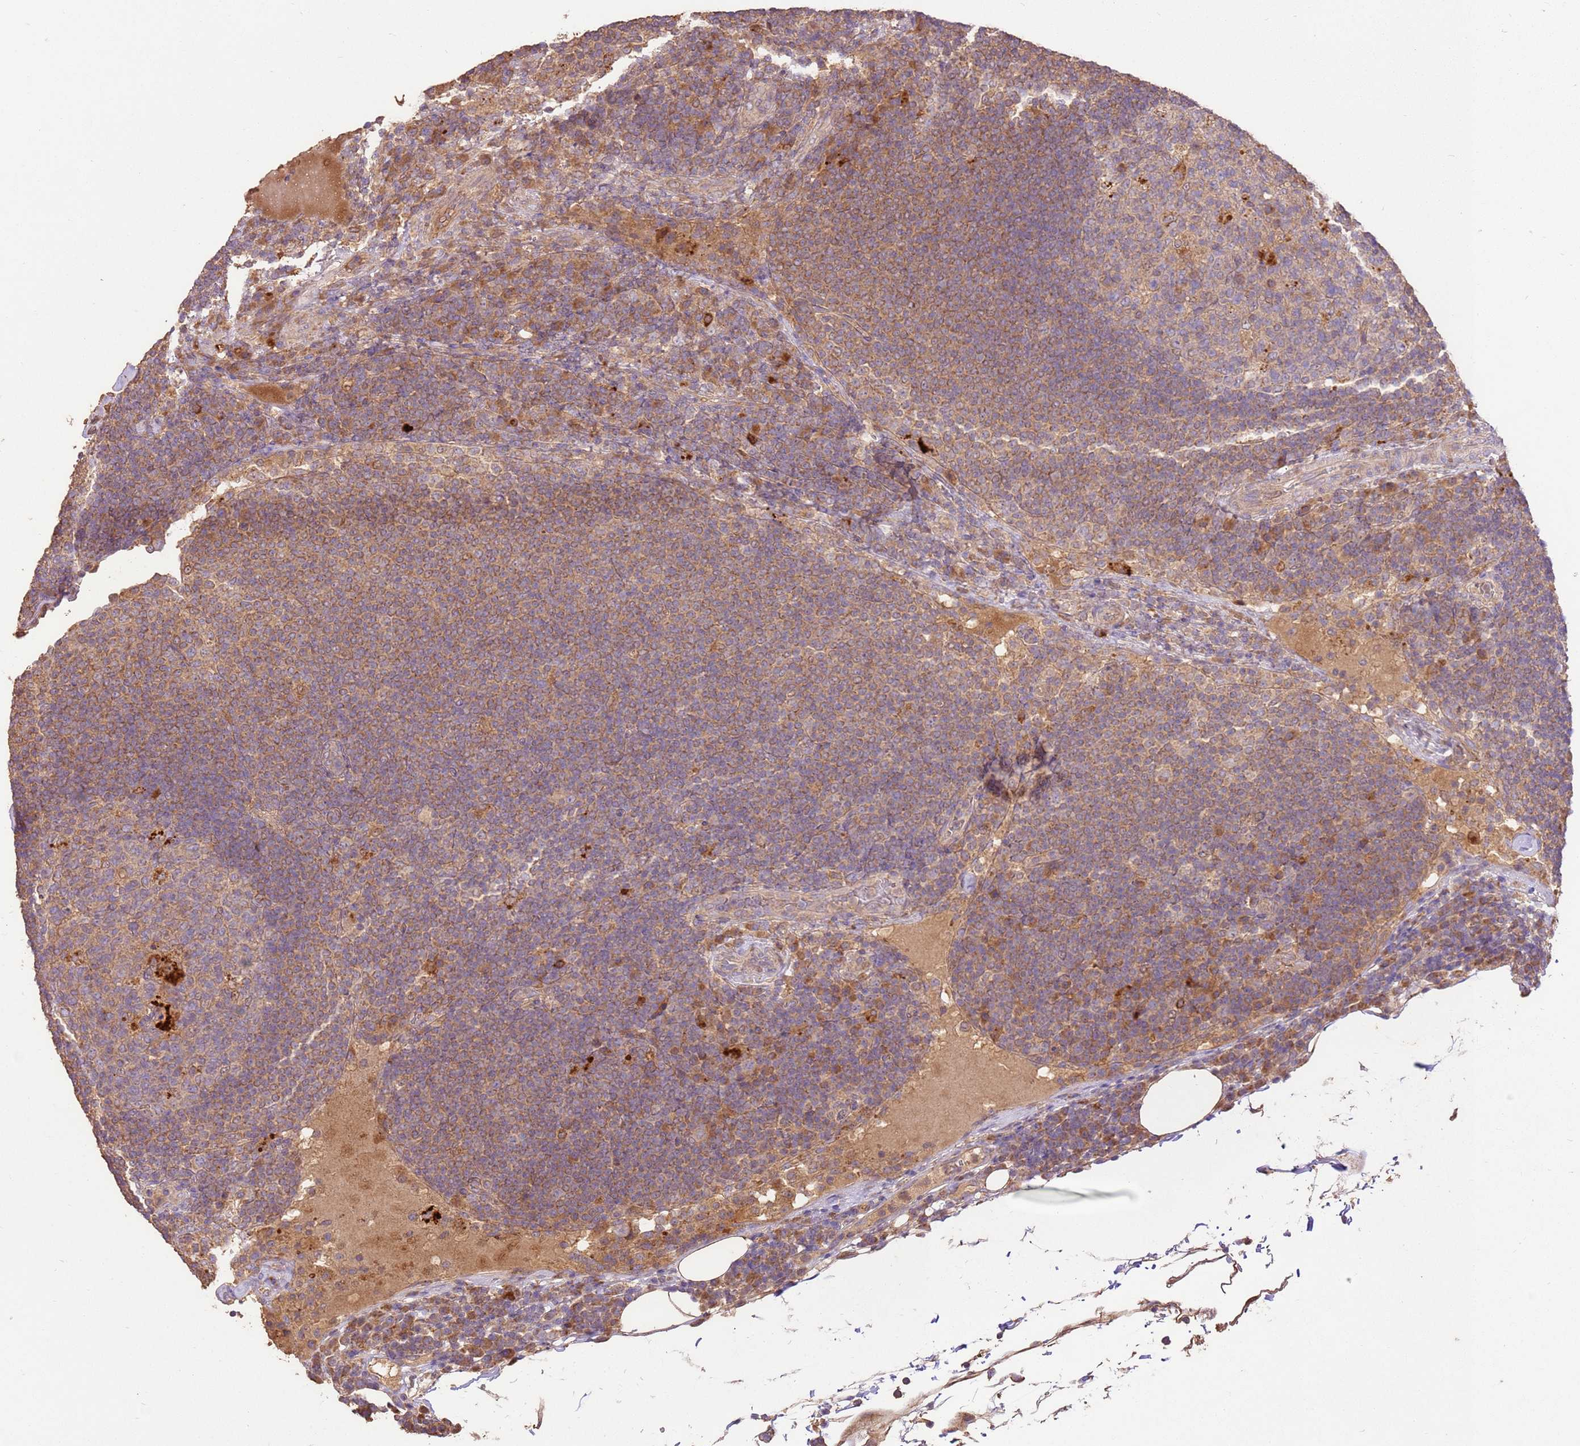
{"staining": {"intensity": "weak", "quantity": "<25%", "location": "cytoplasmic/membranous"}, "tissue": "lymph node", "cell_type": "Germinal center cells", "image_type": "normal", "snomed": [{"axis": "morphology", "description": "Normal tissue, NOS"}, {"axis": "topography", "description": "Lymph node"}], "caption": "High magnification brightfield microscopy of unremarkable lymph node stained with DAB (brown) and counterstained with hematoxylin (blue): germinal center cells show no significant expression.", "gene": "LRRC28", "patient": {"sex": "female", "age": 53}}